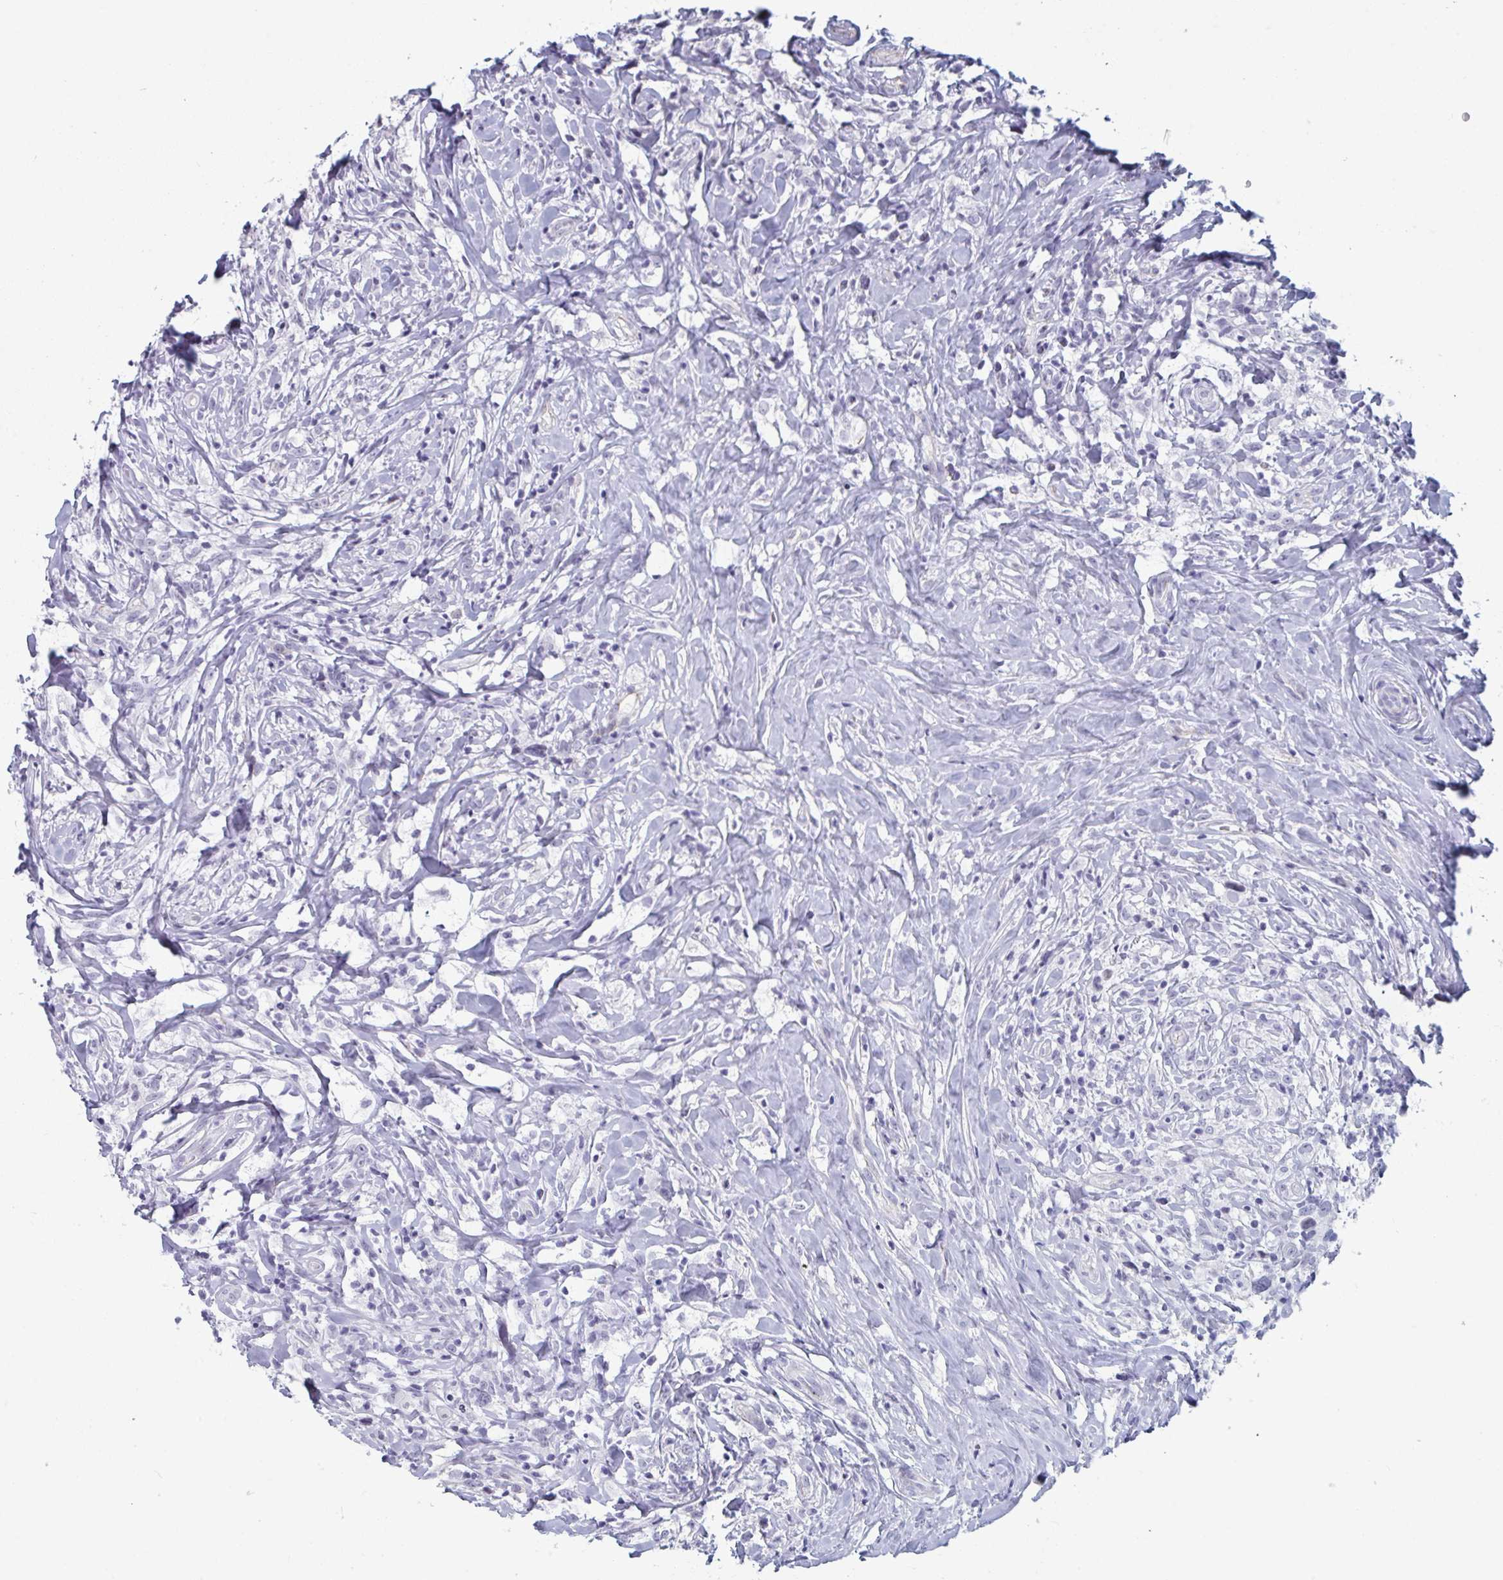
{"staining": {"intensity": "negative", "quantity": "none", "location": "none"}, "tissue": "lymphoma", "cell_type": "Tumor cells", "image_type": "cancer", "snomed": [{"axis": "morphology", "description": "Hodgkin's disease, NOS"}, {"axis": "topography", "description": "No Tissue"}], "caption": "The micrograph shows no significant positivity in tumor cells of lymphoma. (DAB immunohistochemistry (IHC), high magnification).", "gene": "FOXA1", "patient": {"sex": "female", "age": 21}}